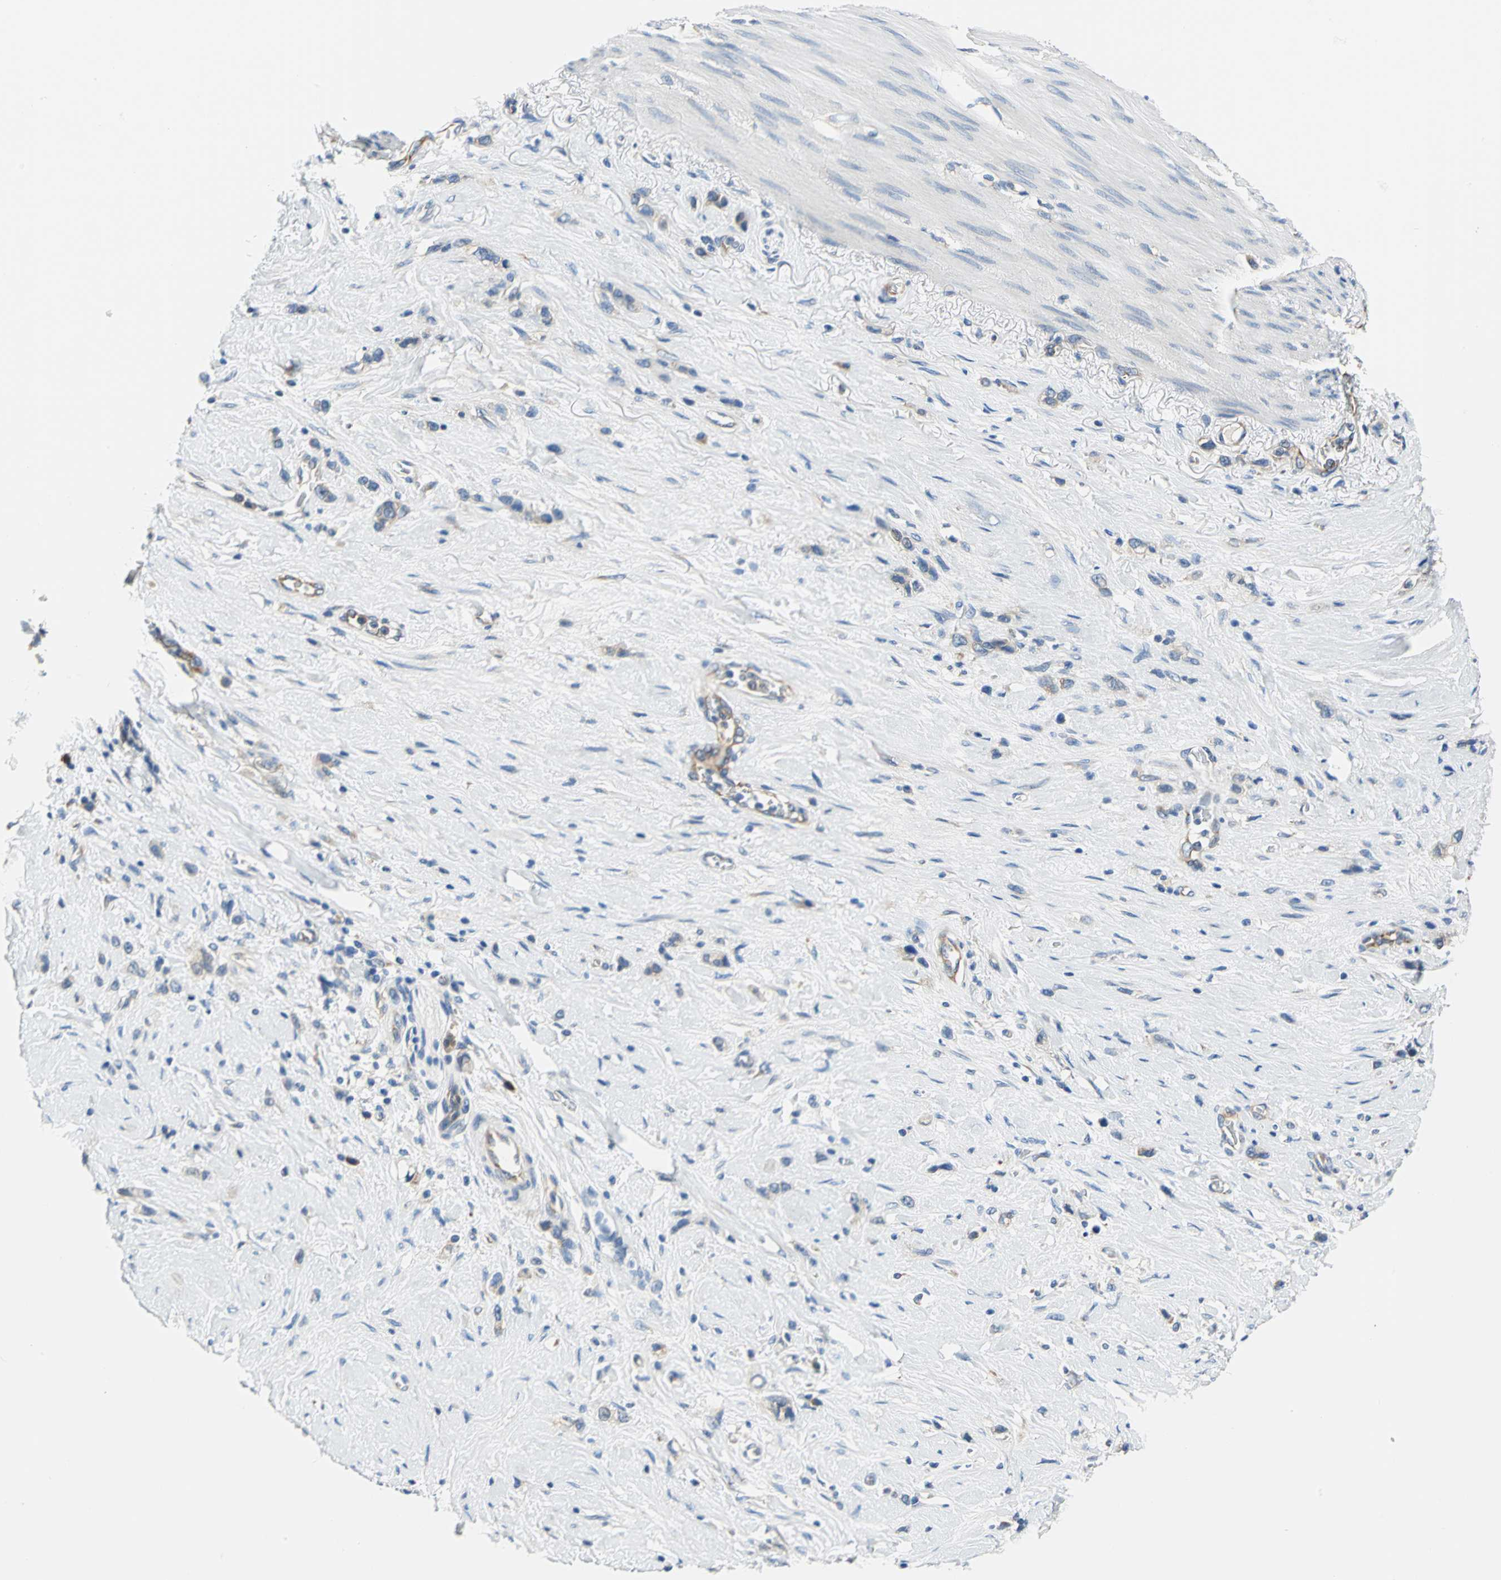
{"staining": {"intensity": "weak", "quantity": "25%-75%", "location": "cytoplasmic/membranous"}, "tissue": "stomach cancer", "cell_type": "Tumor cells", "image_type": "cancer", "snomed": [{"axis": "morphology", "description": "Normal tissue, NOS"}, {"axis": "morphology", "description": "Adenocarcinoma, NOS"}, {"axis": "morphology", "description": "Adenocarcinoma, High grade"}, {"axis": "topography", "description": "Stomach, upper"}, {"axis": "topography", "description": "Stomach"}], "caption": "Human stomach cancer stained with a protein marker shows weak staining in tumor cells.", "gene": "TRIM25", "patient": {"sex": "female", "age": 65}}